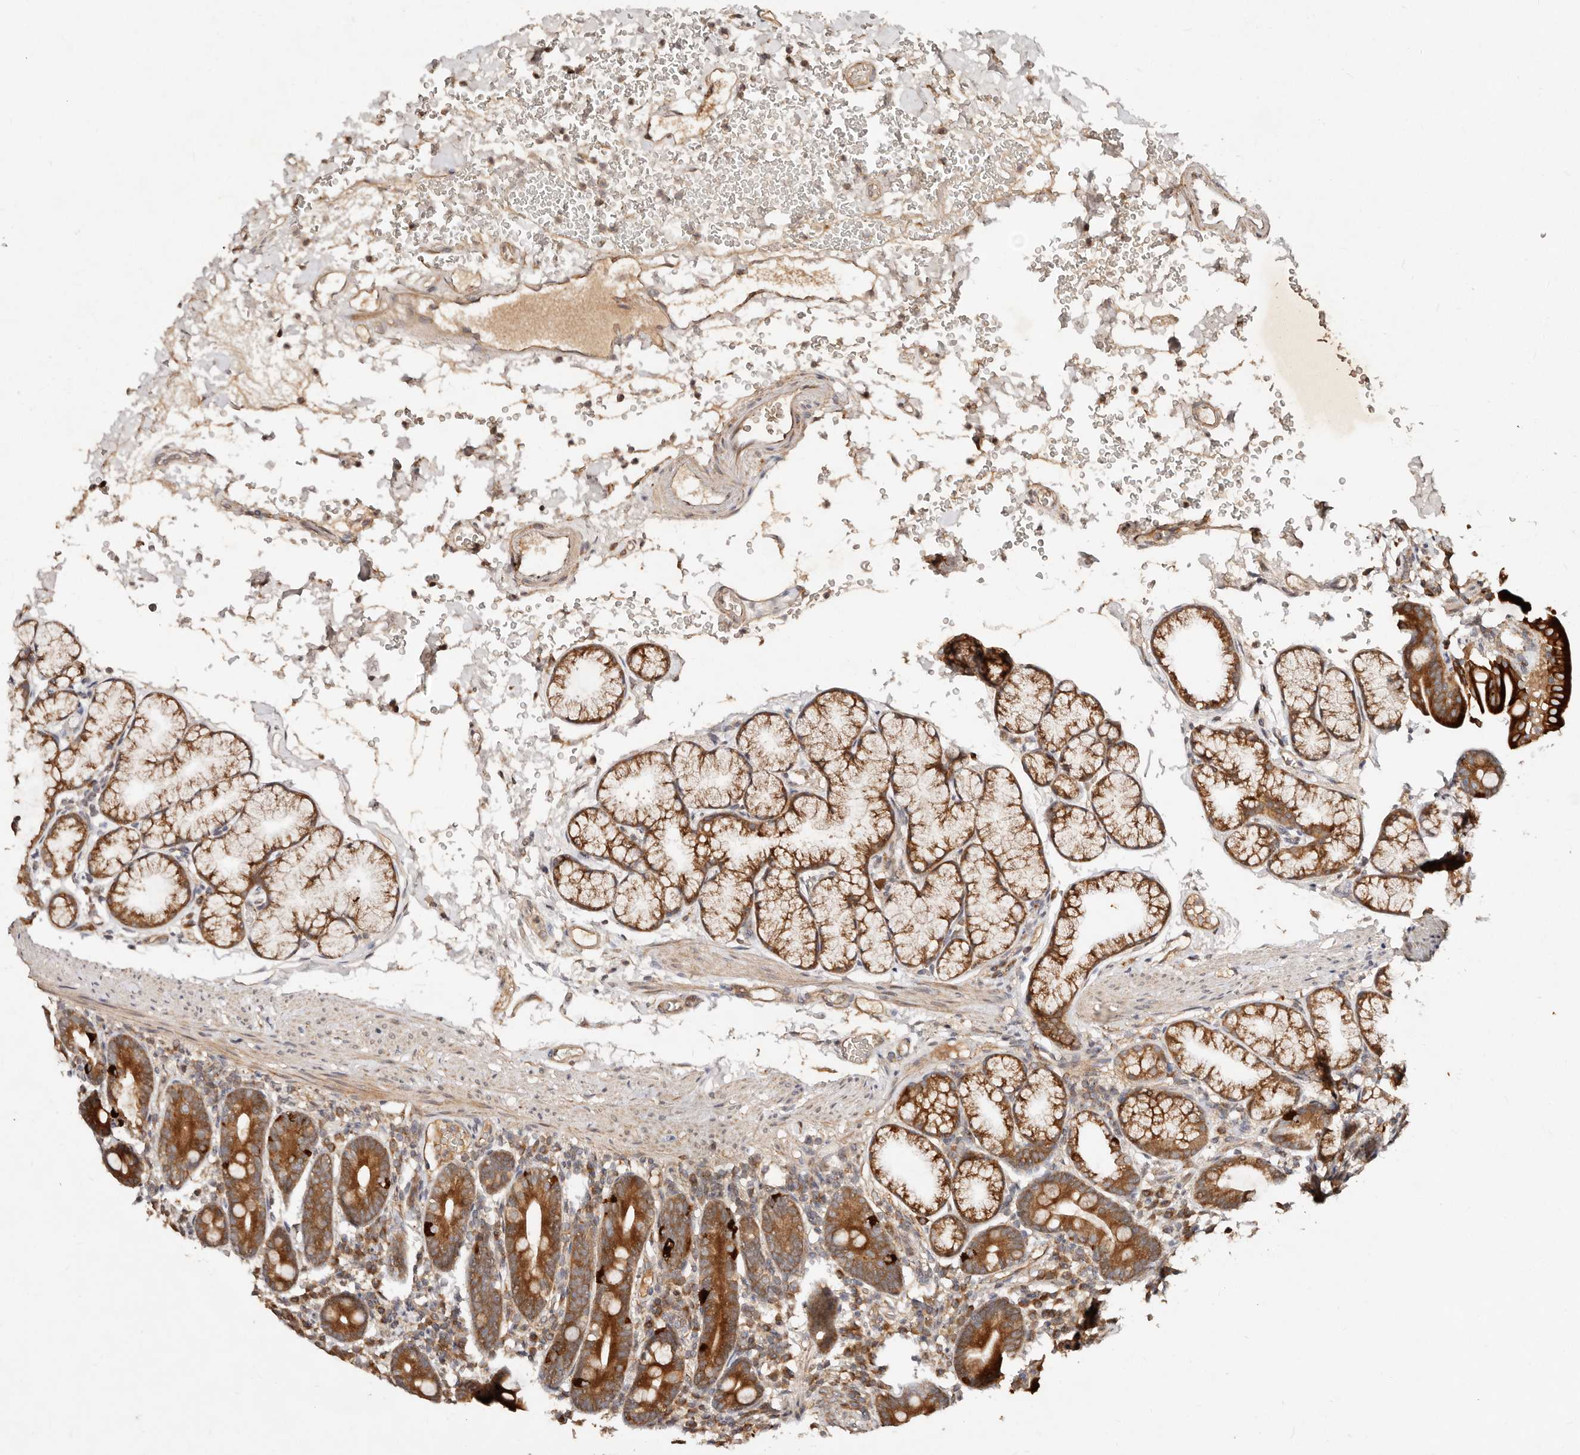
{"staining": {"intensity": "strong", "quantity": ">75%", "location": "cytoplasmic/membranous"}, "tissue": "duodenum", "cell_type": "Glandular cells", "image_type": "normal", "snomed": [{"axis": "morphology", "description": "Normal tissue, NOS"}, {"axis": "topography", "description": "Duodenum"}], "caption": "A high-resolution image shows immunohistochemistry staining of benign duodenum, which displays strong cytoplasmic/membranous positivity in about >75% of glandular cells. The staining was performed using DAB (3,3'-diaminobenzidine) to visualize the protein expression in brown, while the nuclei were stained in blue with hematoxylin (Magnification: 20x).", "gene": "DENND11", "patient": {"sex": "male", "age": 54}}